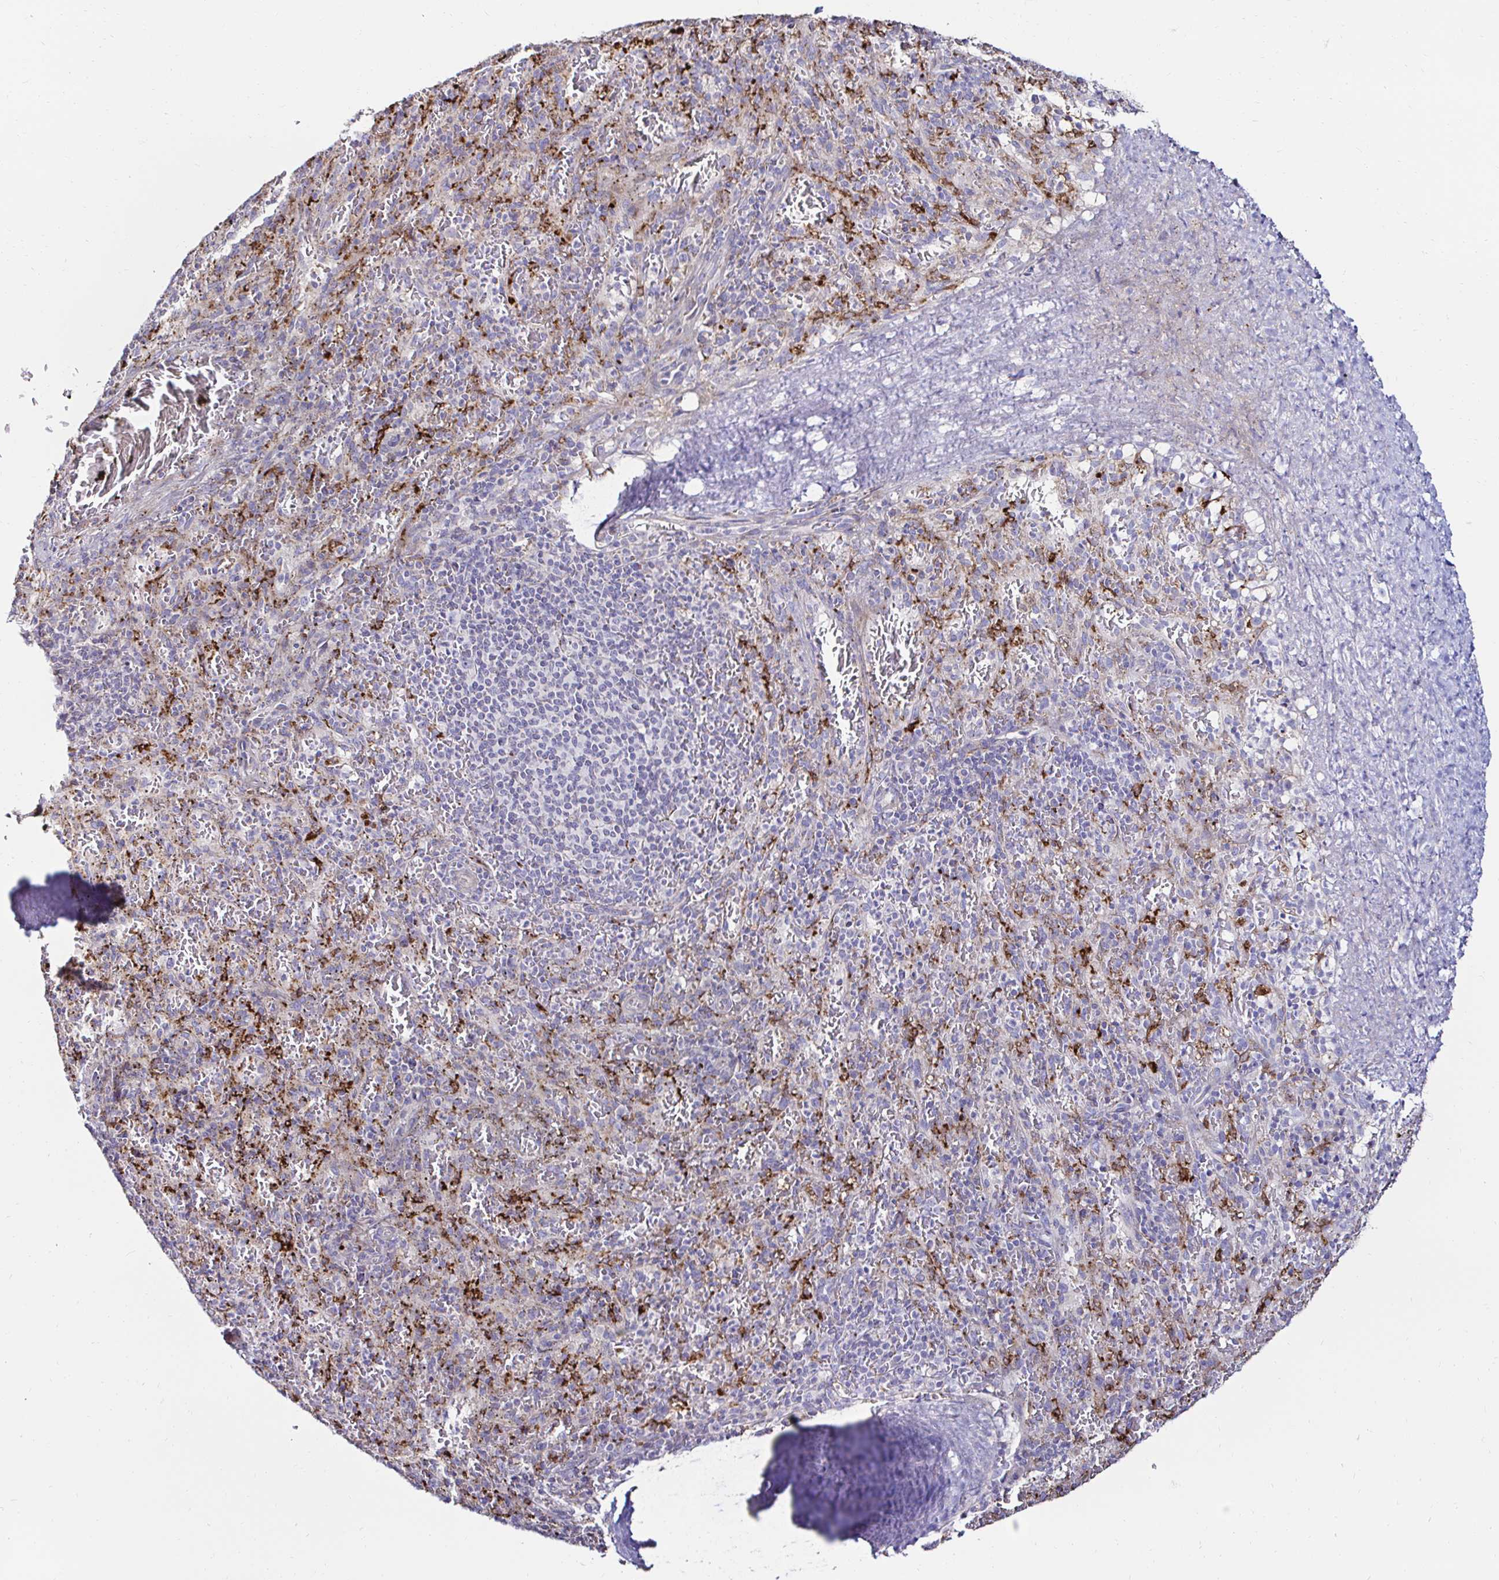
{"staining": {"intensity": "negative", "quantity": "none", "location": "none"}, "tissue": "spleen", "cell_type": "Cells in red pulp", "image_type": "normal", "snomed": [{"axis": "morphology", "description": "Normal tissue, NOS"}, {"axis": "topography", "description": "Spleen"}], "caption": "DAB (3,3'-diaminobenzidine) immunohistochemical staining of benign spleen shows no significant staining in cells in red pulp. (DAB immunohistochemistry with hematoxylin counter stain).", "gene": "GALNS", "patient": {"sex": "male", "age": 57}}